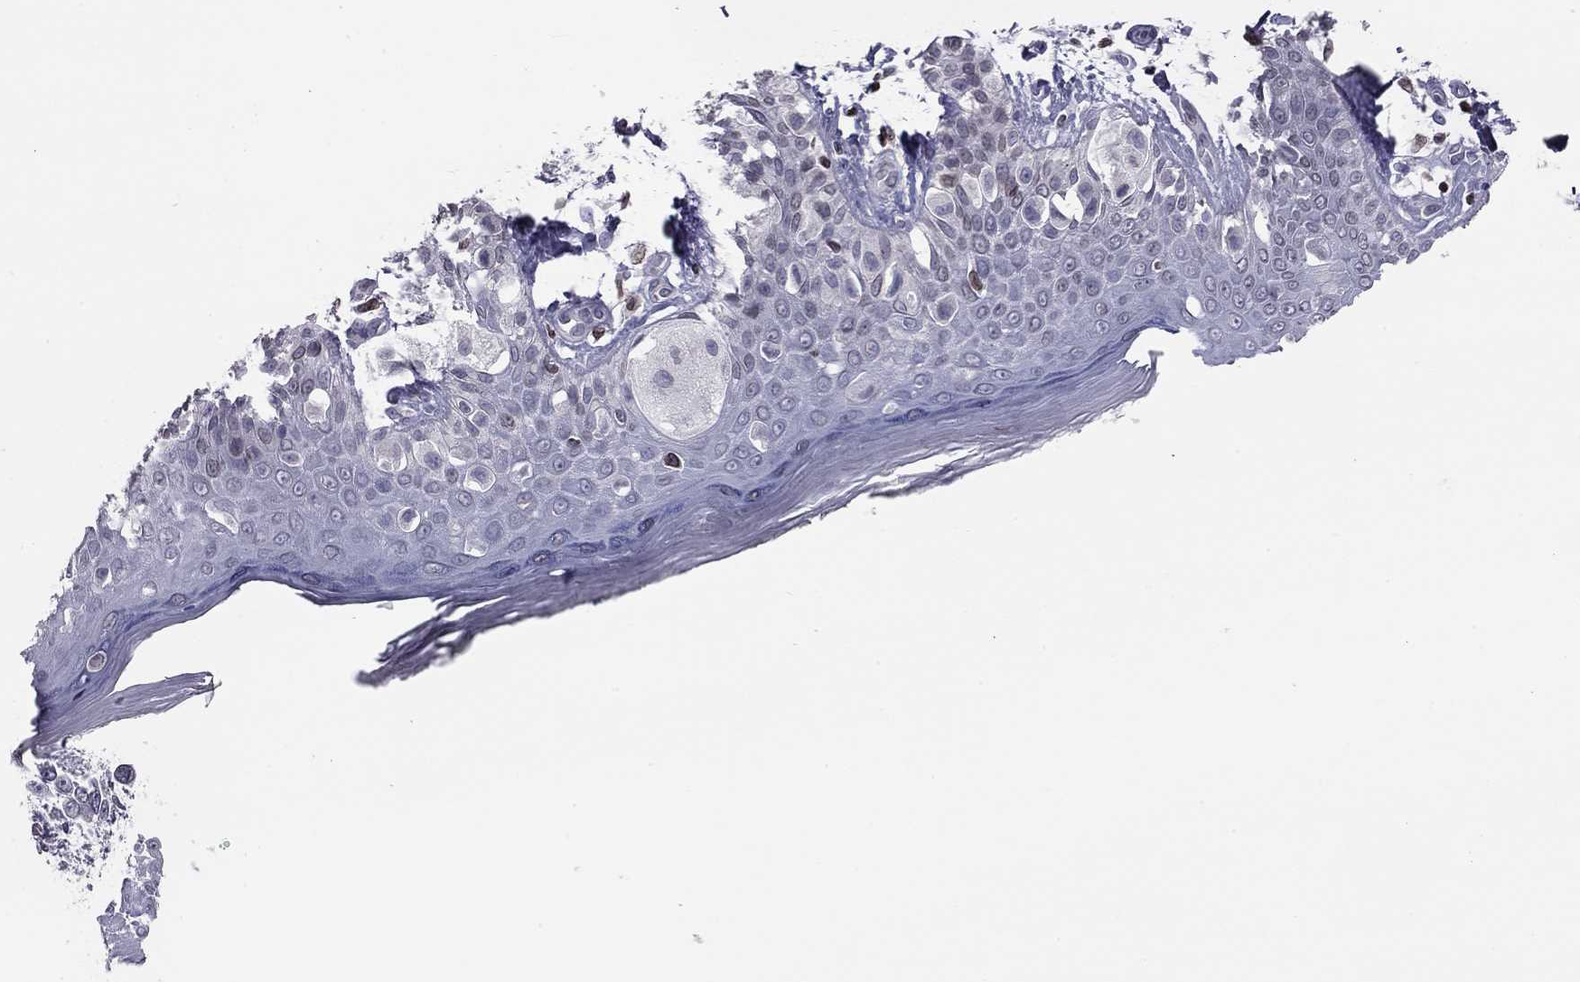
{"staining": {"intensity": "negative", "quantity": "none", "location": "none"}, "tissue": "melanoma", "cell_type": "Tumor cells", "image_type": "cancer", "snomed": [{"axis": "morphology", "description": "Malignant melanoma, NOS"}, {"axis": "topography", "description": "Skin"}], "caption": "A histopathology image of human malignant melanoma is negative for staining in tumor cells. (DAB (3,3'-diaminobenzidine) IHC with hematoxylin counter stain).", "gene": "ESPL1", "patient": {"sex": "female", "age": 73}}